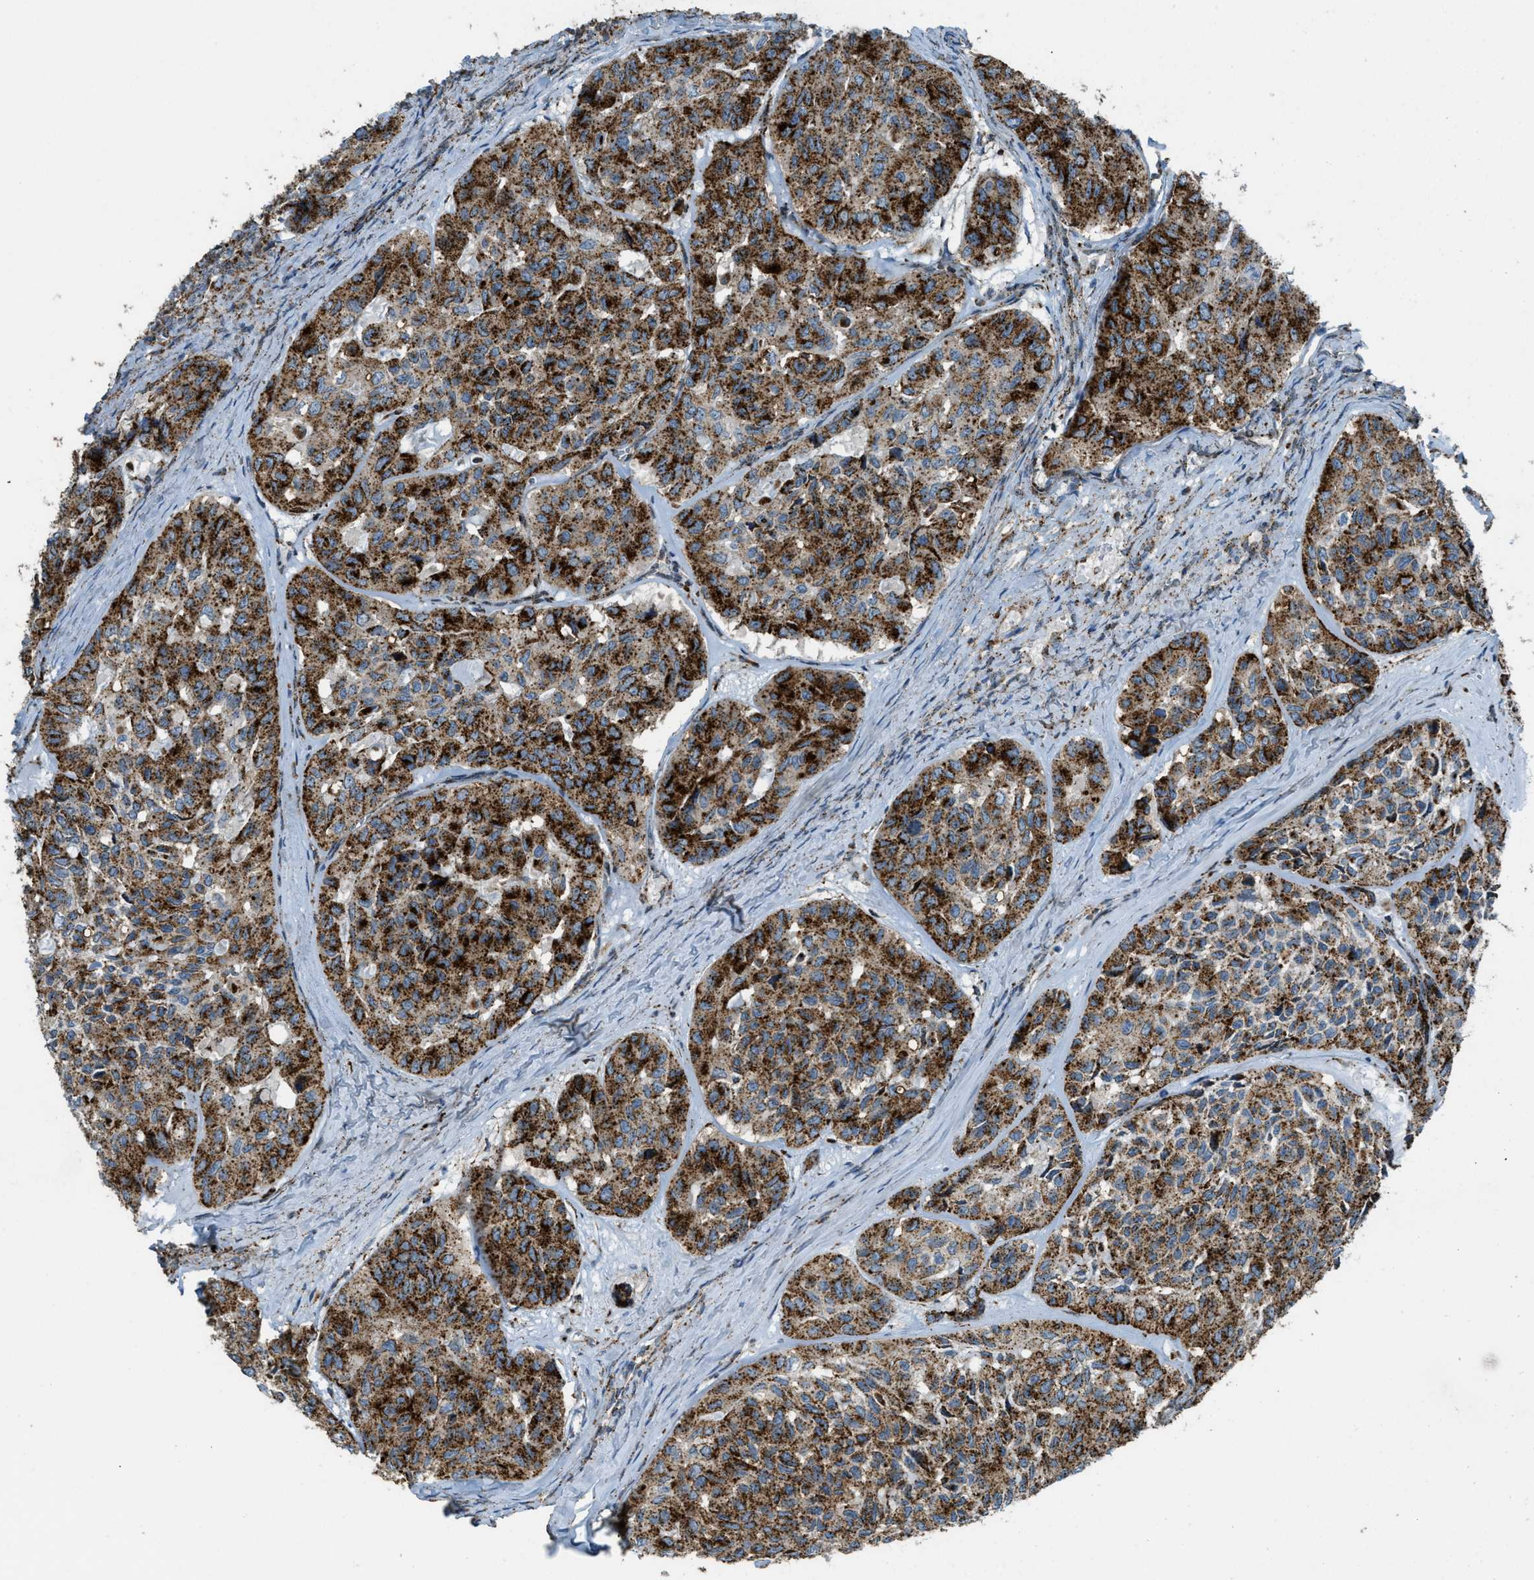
{"staining": {"intensity": "strong", "quantity": ">75%", "location": "cytoplasmic/membranous"}, "tissue": "head and neck cancer", "cell_type": "Tumor cells", "image_type": "cancer", "snomed": [{"axis": "morphology", "description": "Adenocarcinoma, NOS"}, {"axis": "topography", "description": "Salivary gland, NOS"}, {"axis": "topography", "description": "Head-Neck"}], "caption": "Immunohistochemistry histopathology image of neoplastic tissue: human head and neck cancer (adenocarcinoma) stained using immunohistochemistry (IHC) shows high levels of strong protein expression localized specifically in the cytoplasmic/membranous of tumor cells, appearing as a cytoplasmic/membranous brown color.", "gene": "SCARB2", "patient": {"sex": "female", "age": 76}}